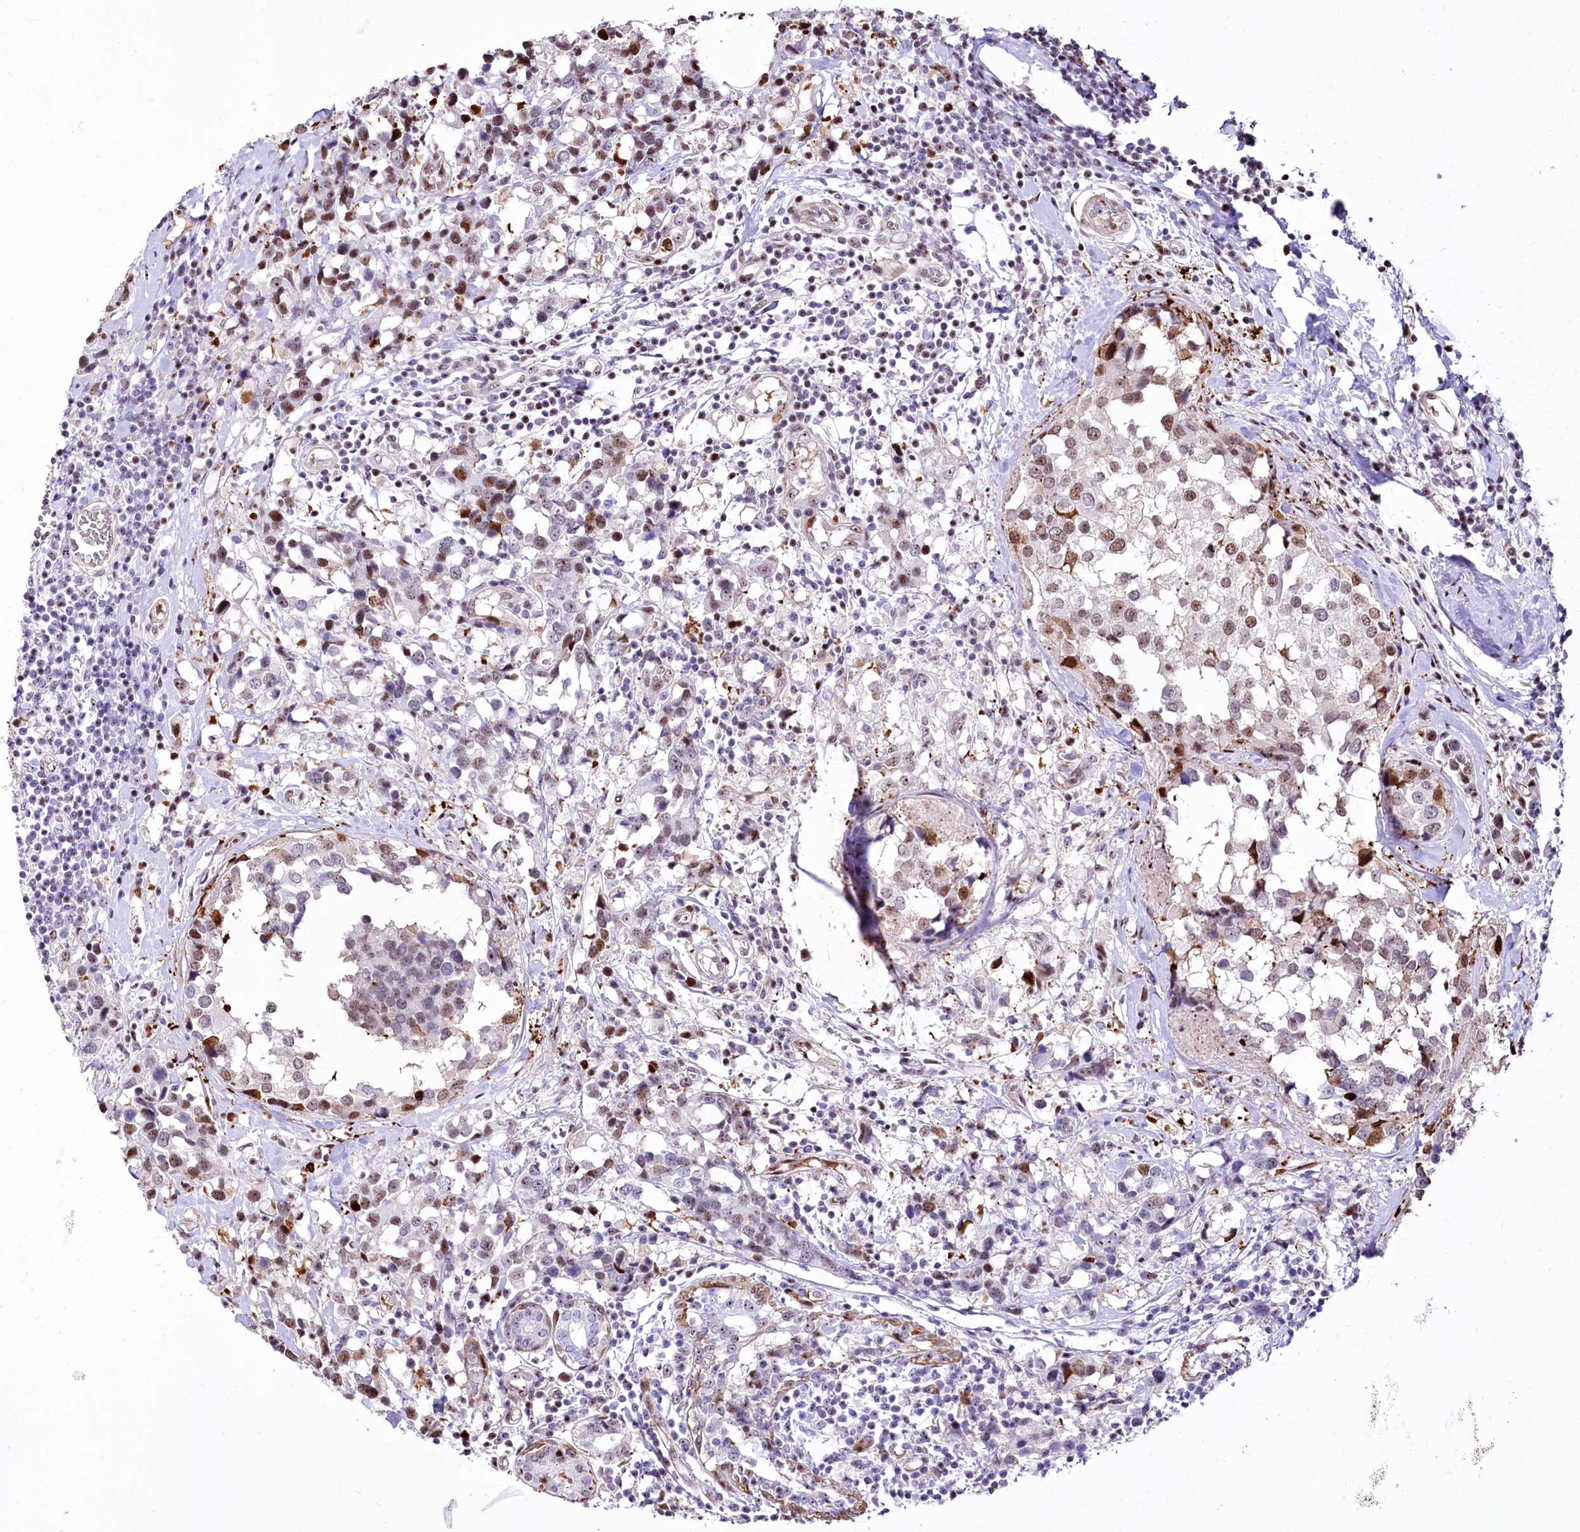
{"staining": {"intensity": "moderate", "quantity": "25%-75%", "location": "nuclear"}, "tissue": "breast cancer", "cell_type": "Tumor cells", "image_type": "cancer", "snomed": [{"axis": "morphology", "description": "Lobular carcinoma"}, {"axis": "topography", "description": "Breast"}], "caption": "Protein expression analysis of lobular carcinoma (breast) exhibits moderate nuclear expression in approximately 25%-75% of tumor cells.", "gene": "PTMS", "patient": {"sex": "female", "age": 59}}